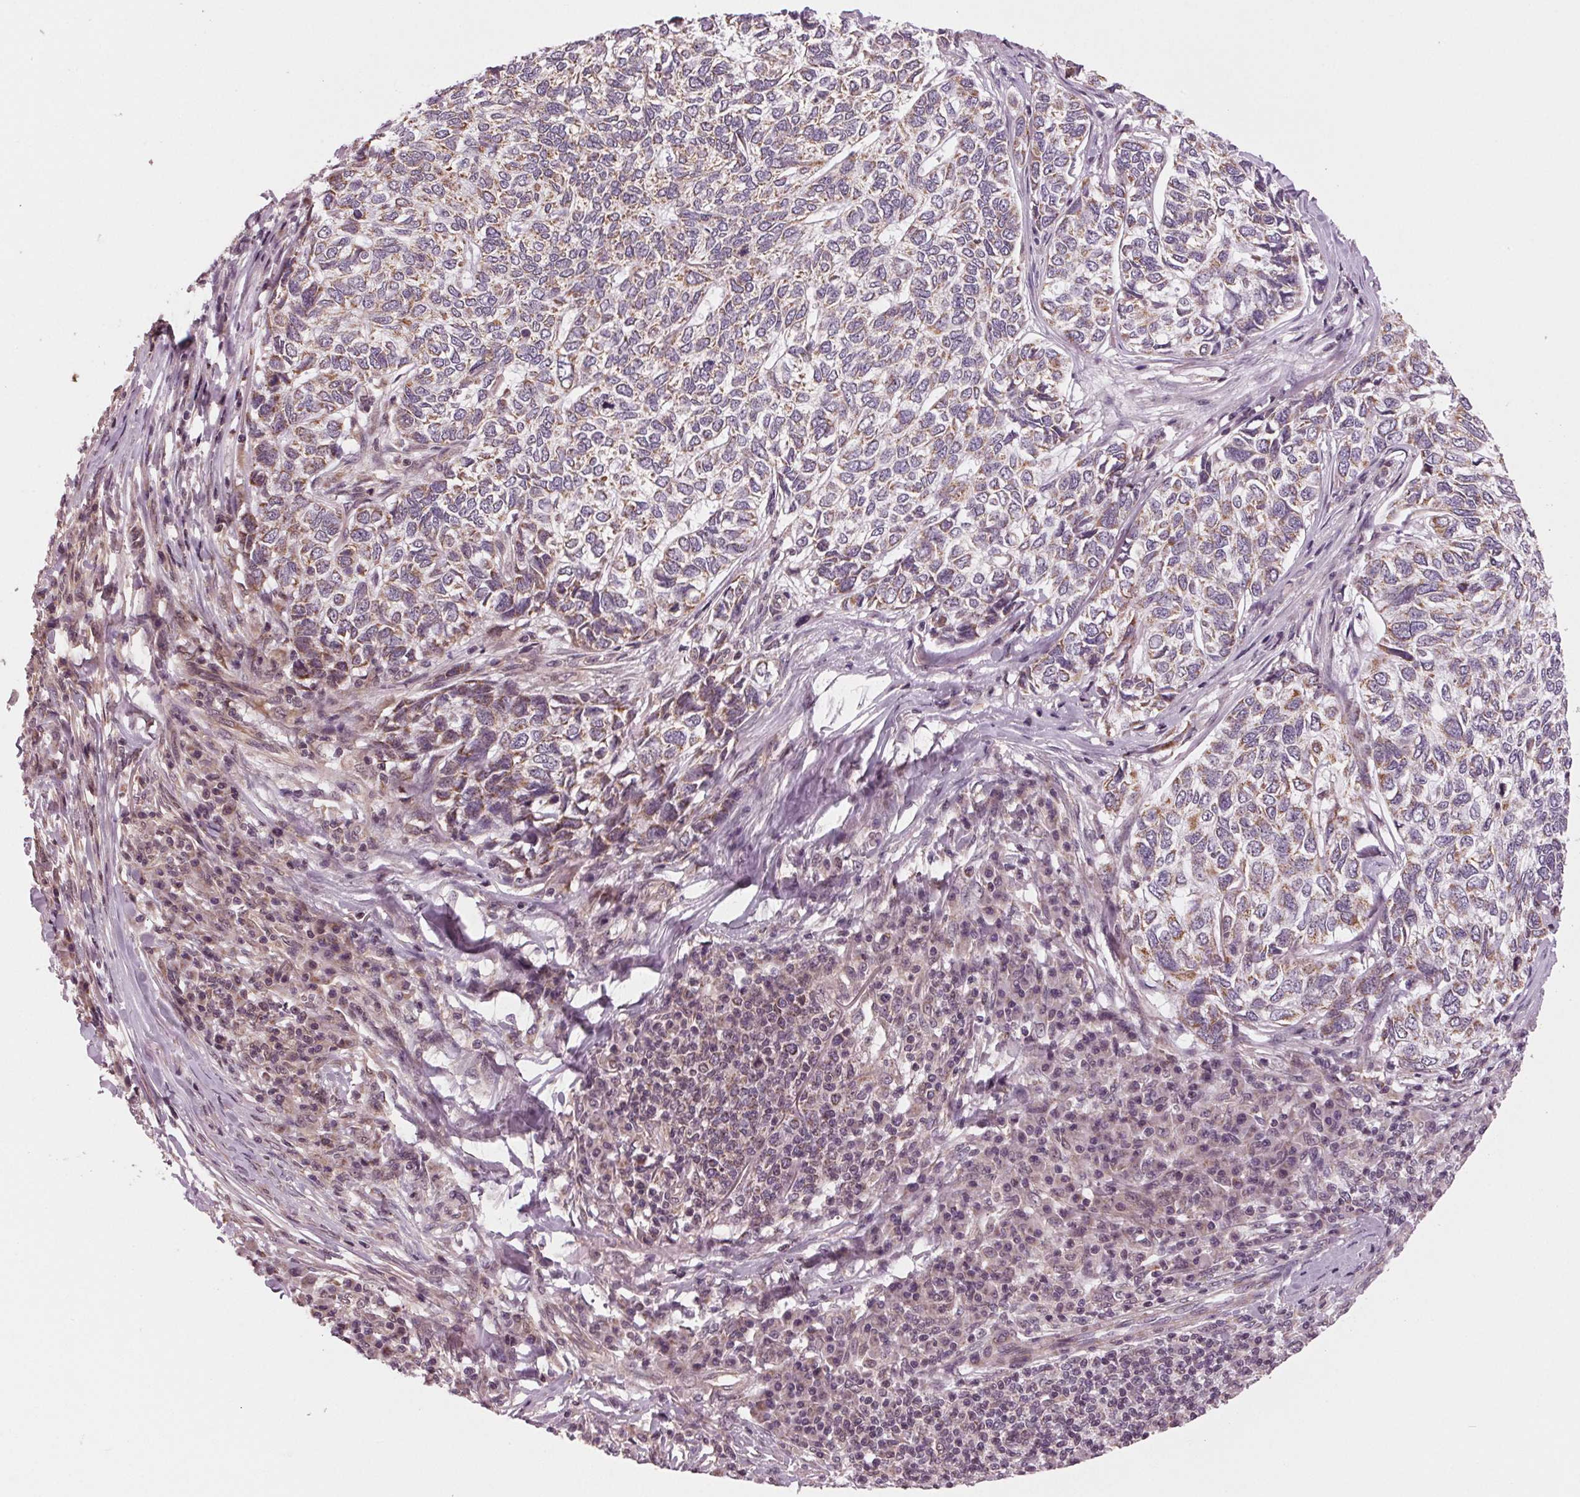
{"staining": {"intensity": "weak", "quantity": "25%-75%", "location": "cytoplasmic/membranous"}, "tissue": "skin cancer", "cell_type": "Tumor cells", "image_type": "cancer", "snomed": [{"axis": "morphology", "description": "Basal cell carcinoma"}, {"axis": "topography", "description": "Skin"}], "caption": "Immunohistochemical staining of skin cancer (basal cell carcinoma) exhibits weak cytoplasmic/membranous protein expression in approximately 25%-75% of tumor cells.", "gene": "STAT3", "patient": {"sex": "female", "age": 65}}